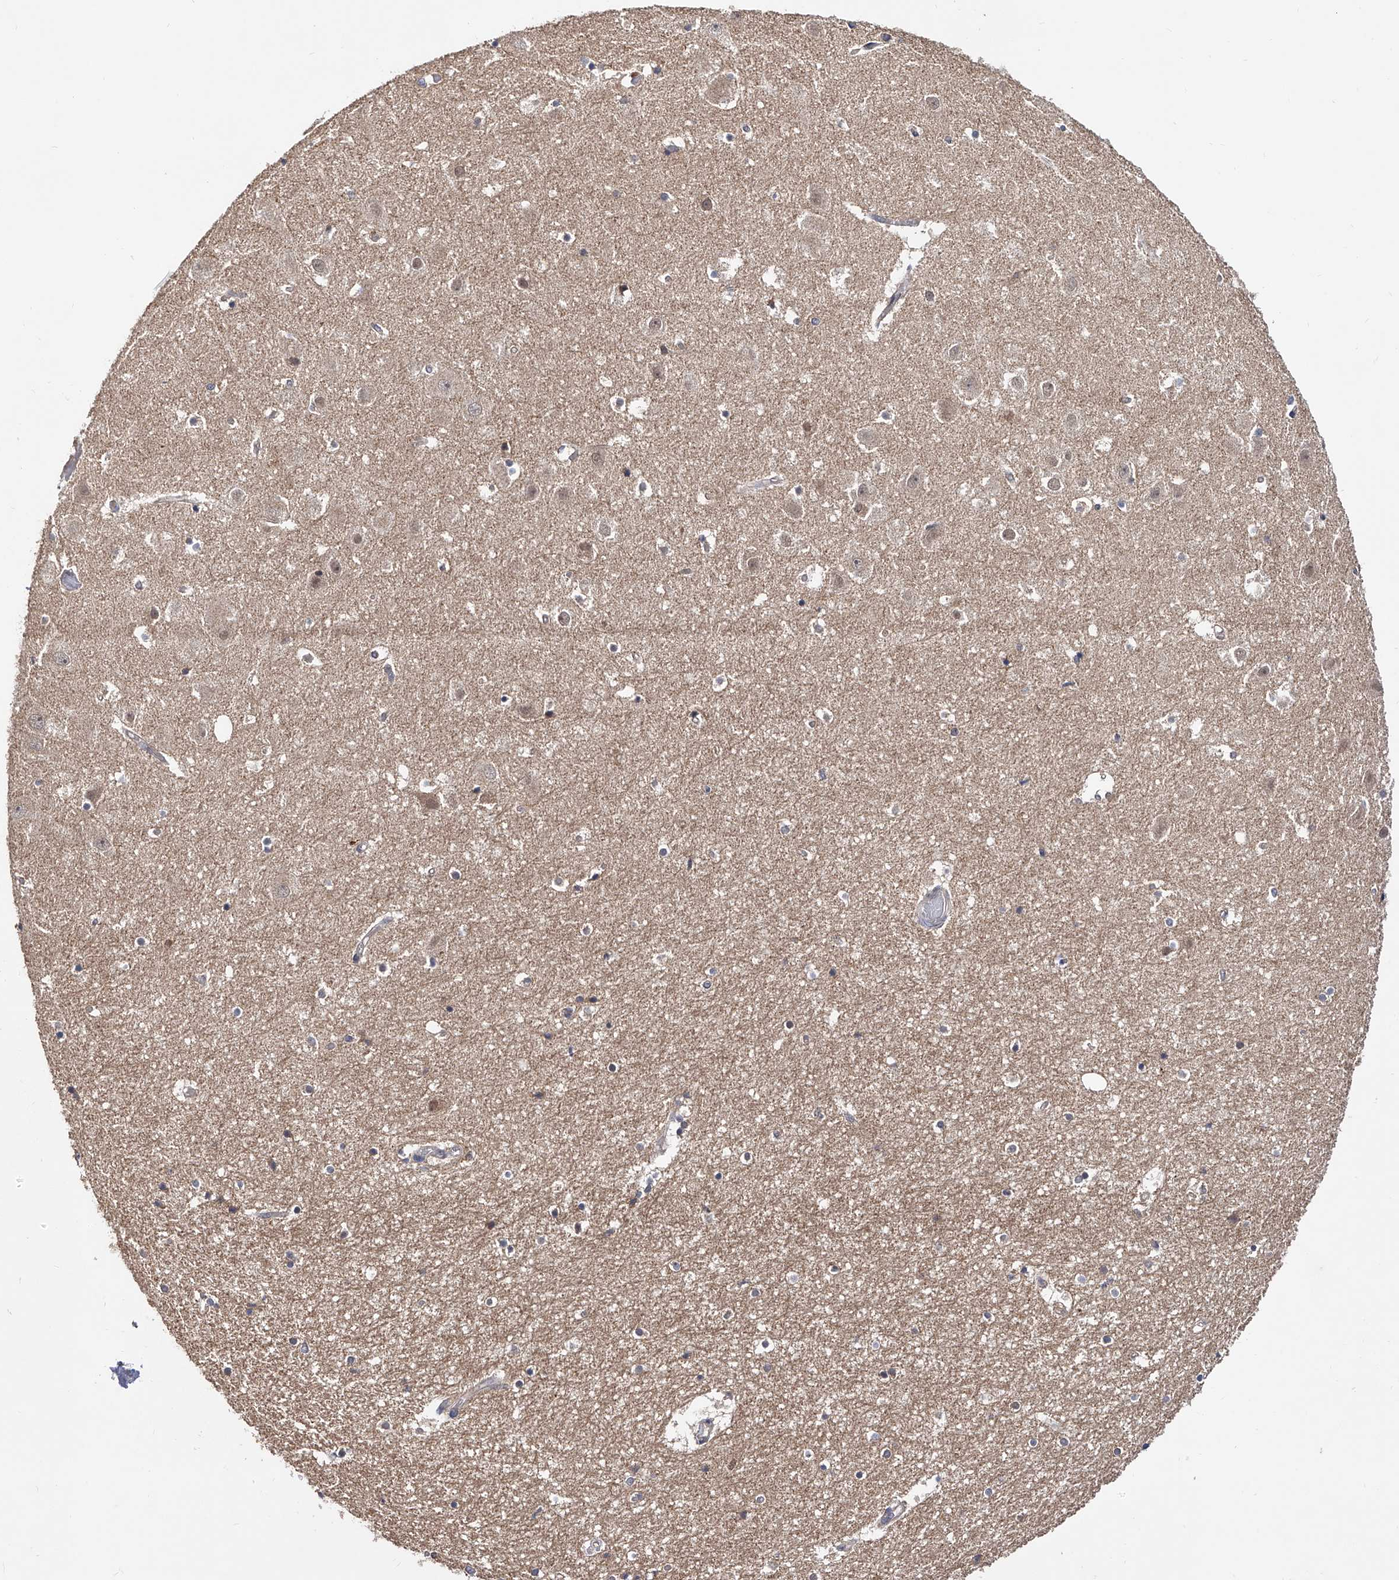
{"staining": {"intensity": "weak", "quantity": "<25%", "location": "cytoplasmic/membranous"}, "tissue": "hippocampus", "cell_type": "Glial cells", "image_type": "normal", "snomed": [{"axis": "morphology", "description": "Normal tissue, NOS"}, {"axis": "topography", "description": "Hippocampus"}], "caption": "Human hippocampus stained for a protein using IHC displays no expression in glial cells.", "gene": "USP45", "patient": {"sex": "female", "age": 52}}